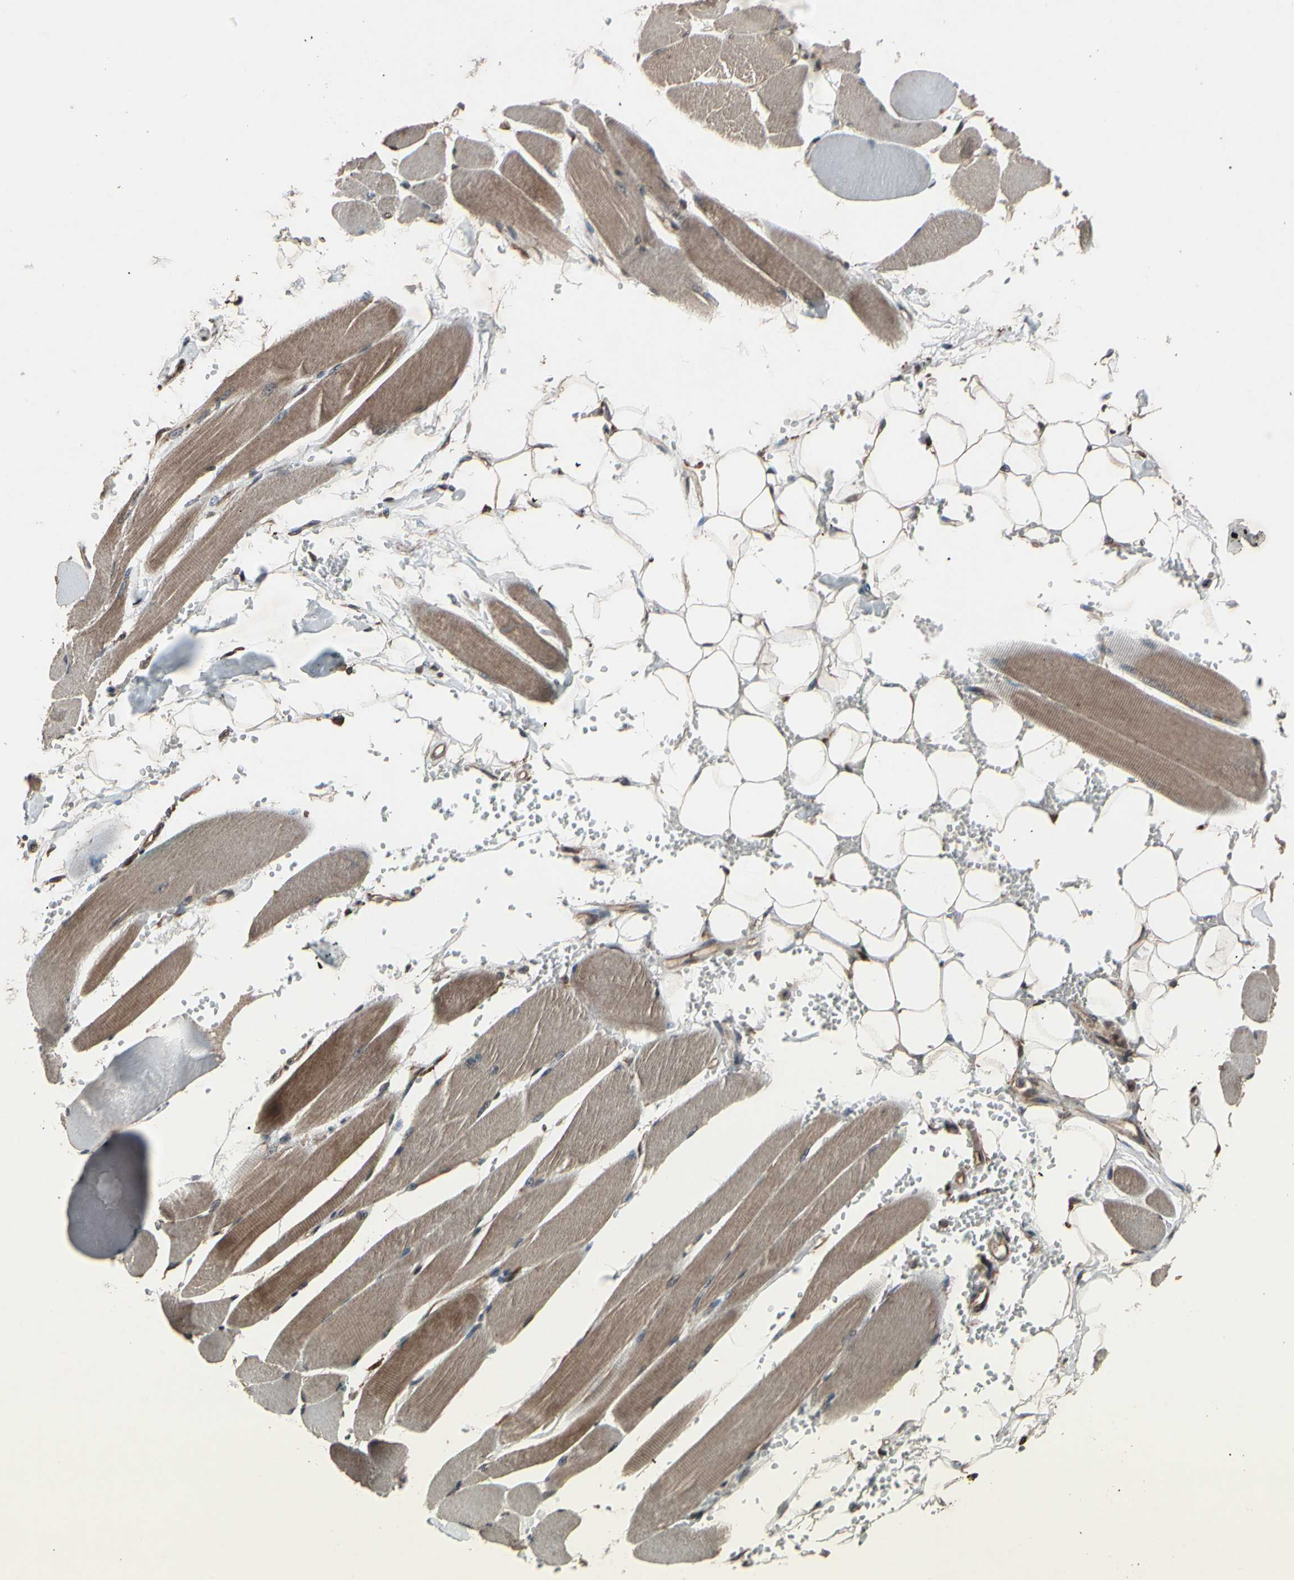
{"staining": {"intensity": "moderate", "quantity": "25%-75%", "location": "cytoplasmic/membranous"}, "tissue": "skeletal muscle", "cell_type": "Myocytes", "image_type": "normal", "snomed": [{"axis": "morphology", "description": "Normal tissue, NOS"}, {"axis": "topography", "description": "Skeletal muscle"}, {"axis": "topography", "description": "Oral tissue"}, {"axis": "topography", "description": "Peripheral nerve tissue"}], "caption": "Myocytes demonstrate medium levels of moderate cytoplasmic/membranous expression in approximately 25%-75% of cells in benign skeletal muscle.", "gene": "CSF1R", "patient": {"sex": "female", "age": 84}}